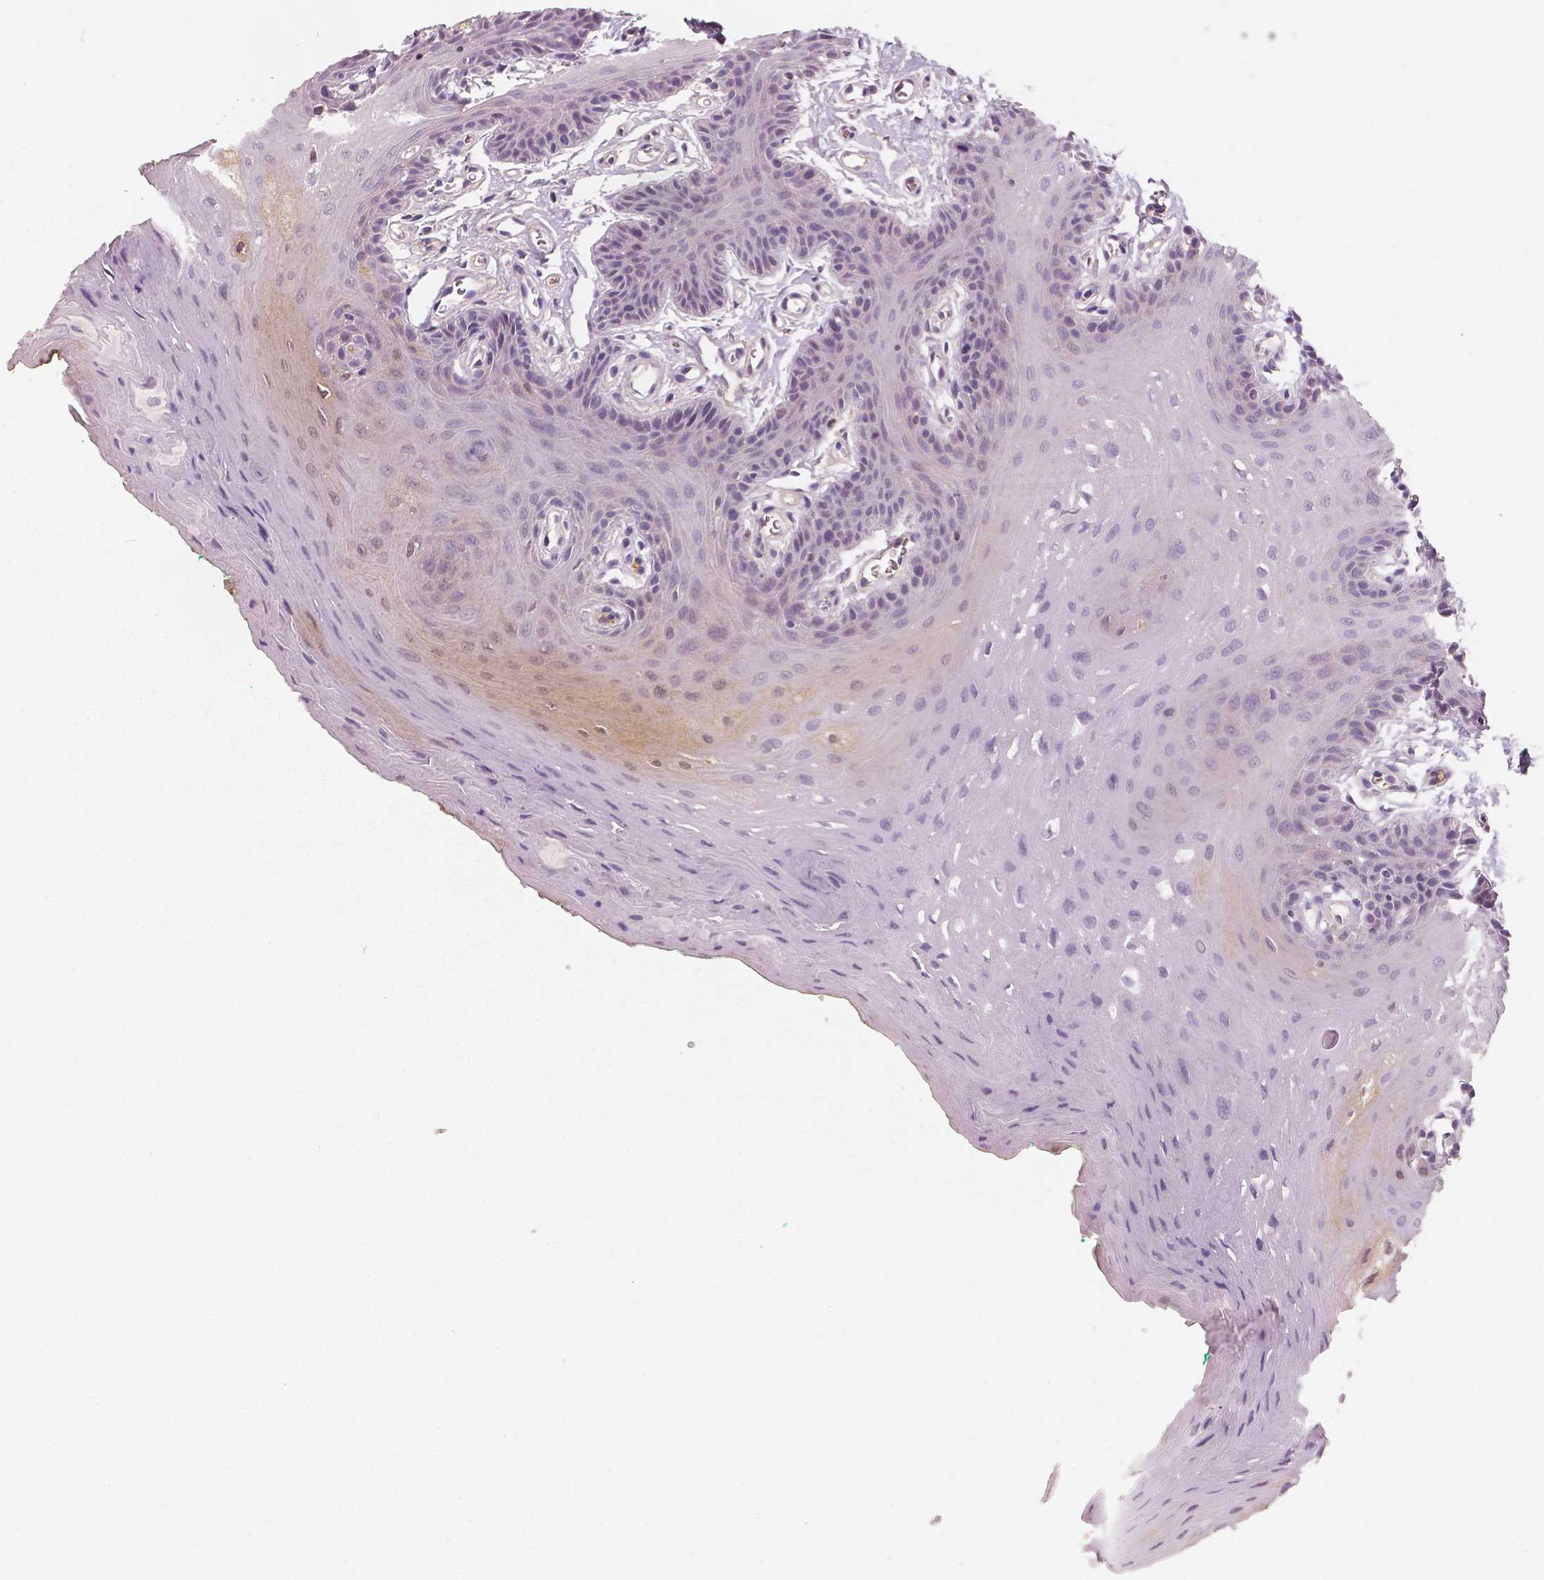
{"staining": {"intensity": "moderate", "quantity": "25%-75%", "location": "cytoplasmic/membranous"}, "tissue": "oral mucosa", "cell_type": "Squamous epithelial cells", "image_type": "normal", "snomed": [{"axis": "morphology", "description": "Normal tissue, NOS"}, {"axis": "morphology", "description": "Squamous cell carcinoma, NOS"}, {"axis": "topography", "description": "Oral tissue"}, {"axis": "topography", "description": "Head-Neck"}], "caption": "Oral mucosa stained with DAB IHC exhibits medium levels of moderate cytoplasmic/membranous staining in about 25%-75% of squamous epithelial cells. The protein is stained brown, and the nuclei are stained in blue (DAB IHC with brightfield microscopy, high magnification).", "gene": "APOA4", "patient": {"sex": "female", "age": 50}}